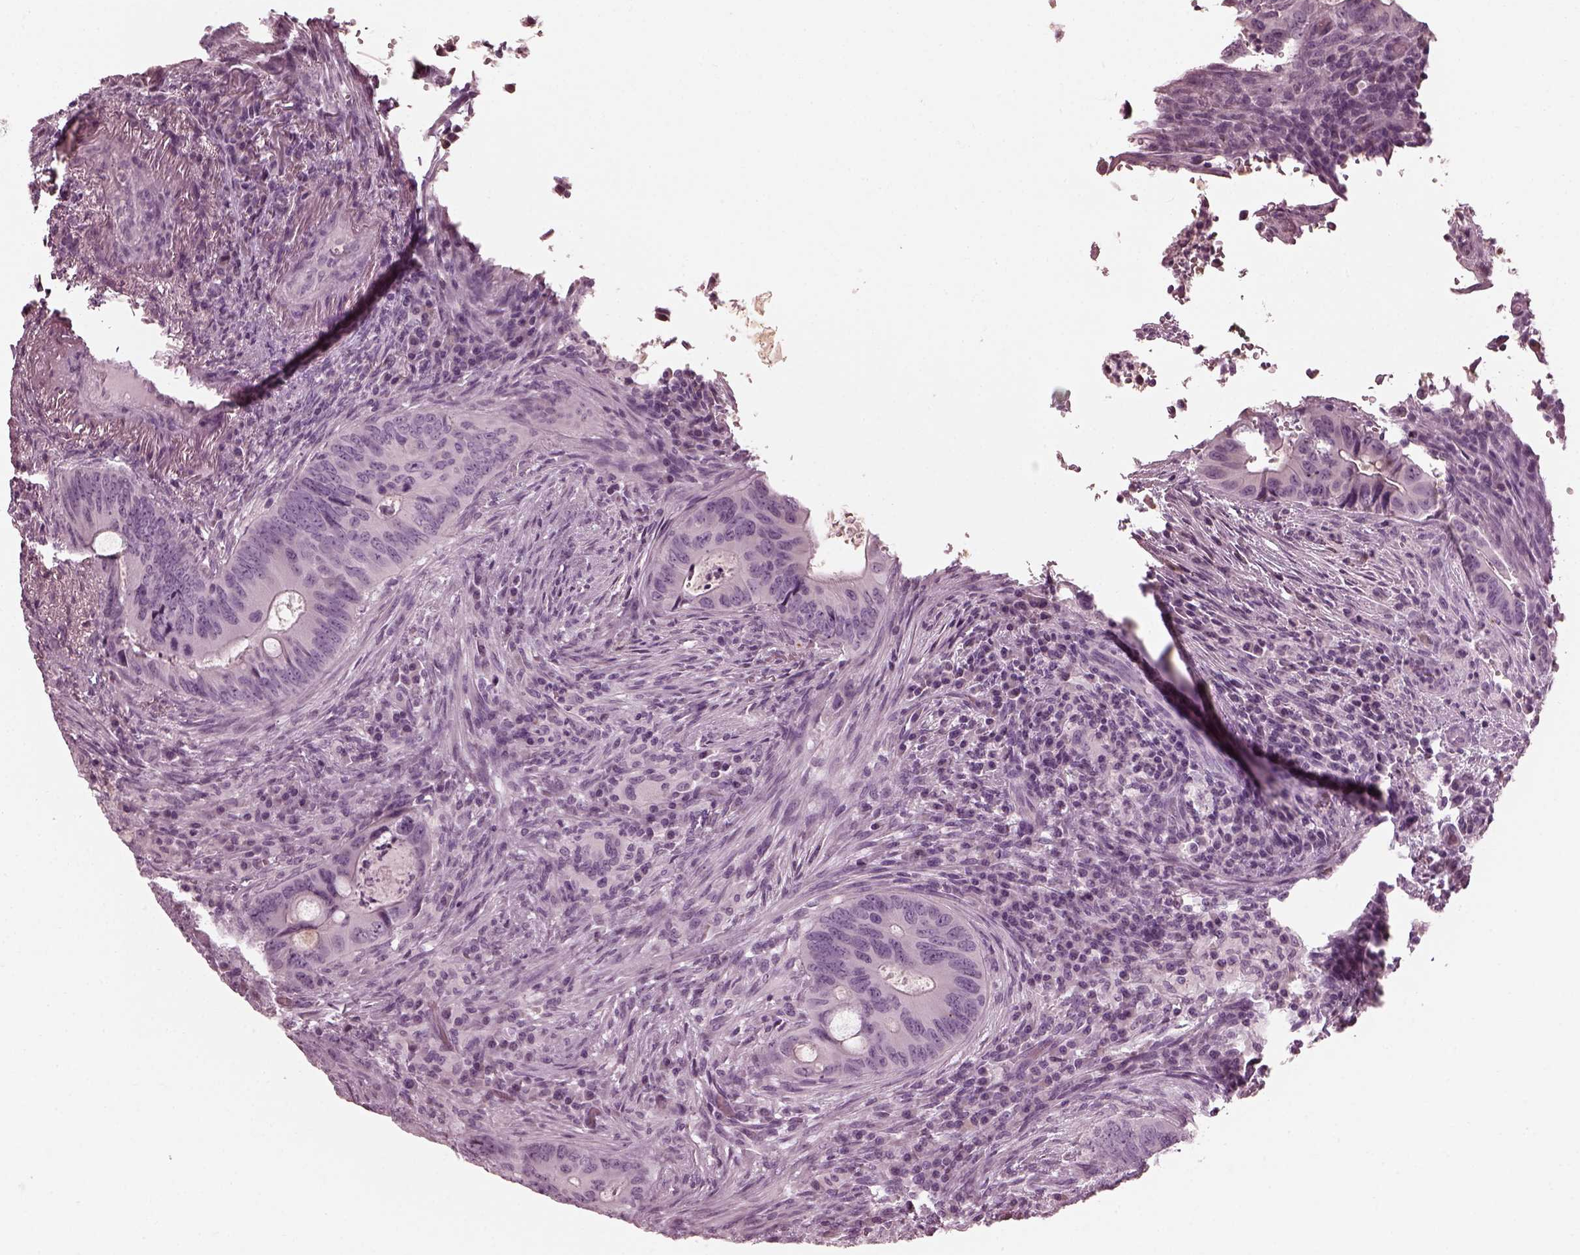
{"staining": {"intensity": "negative", "quantity": "none", "location": "none"}, "tissue": "colorectal cancer", "cell_type": "Tumor cells", "image_type": "cancer", "snomed": [{"axis": "morphology", "description": "Adenocarcinoma, NOS"}, {"axis": "topography", "description": "Colon"}], "caption": "Colorectal adenocarcinoma stained for a protein using immunohistochemistry displays no staining tumor cells.", "gene": "SAXO2", "patient": {"sex": "female", "age": 74}}